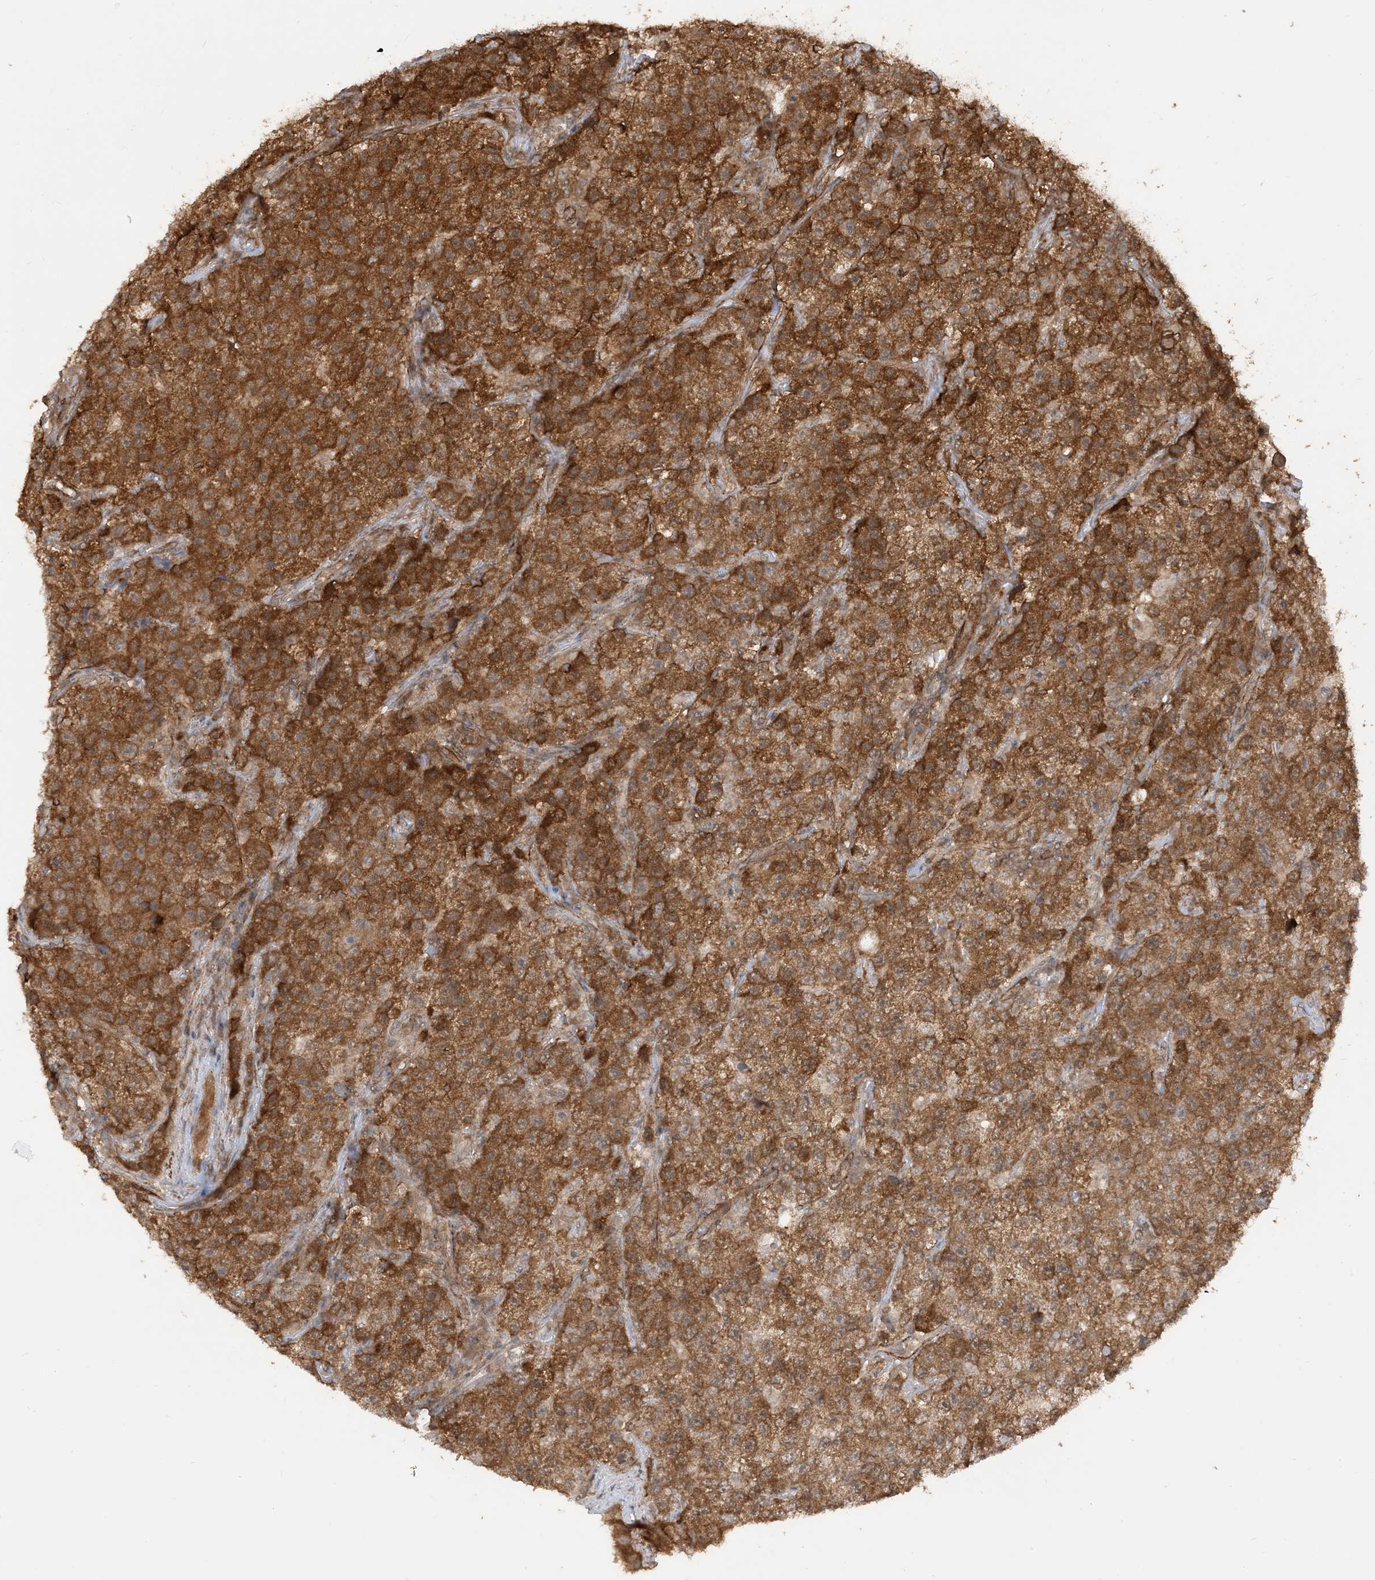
{"staining": {"intensity": "strong", "quantity": ">75%", "location": "cytoplasmic/membranous"}, "tissue": "testis cancer", "cell_type": "Tumor cells", "image_type": "cancer", "snomed": [{"axis": "morphology", "description": "Seminoma, NOS"}, {"axis": "topography", "description": "Testis"}], "caption": "A high amount of strong cytoplasmic/membranous expression is appreciated in about >75% of tumor cells in testis cancer (seminoma) tissue.", "gene": "TBCC", "patient": {"sex": "male", "age": 22}}